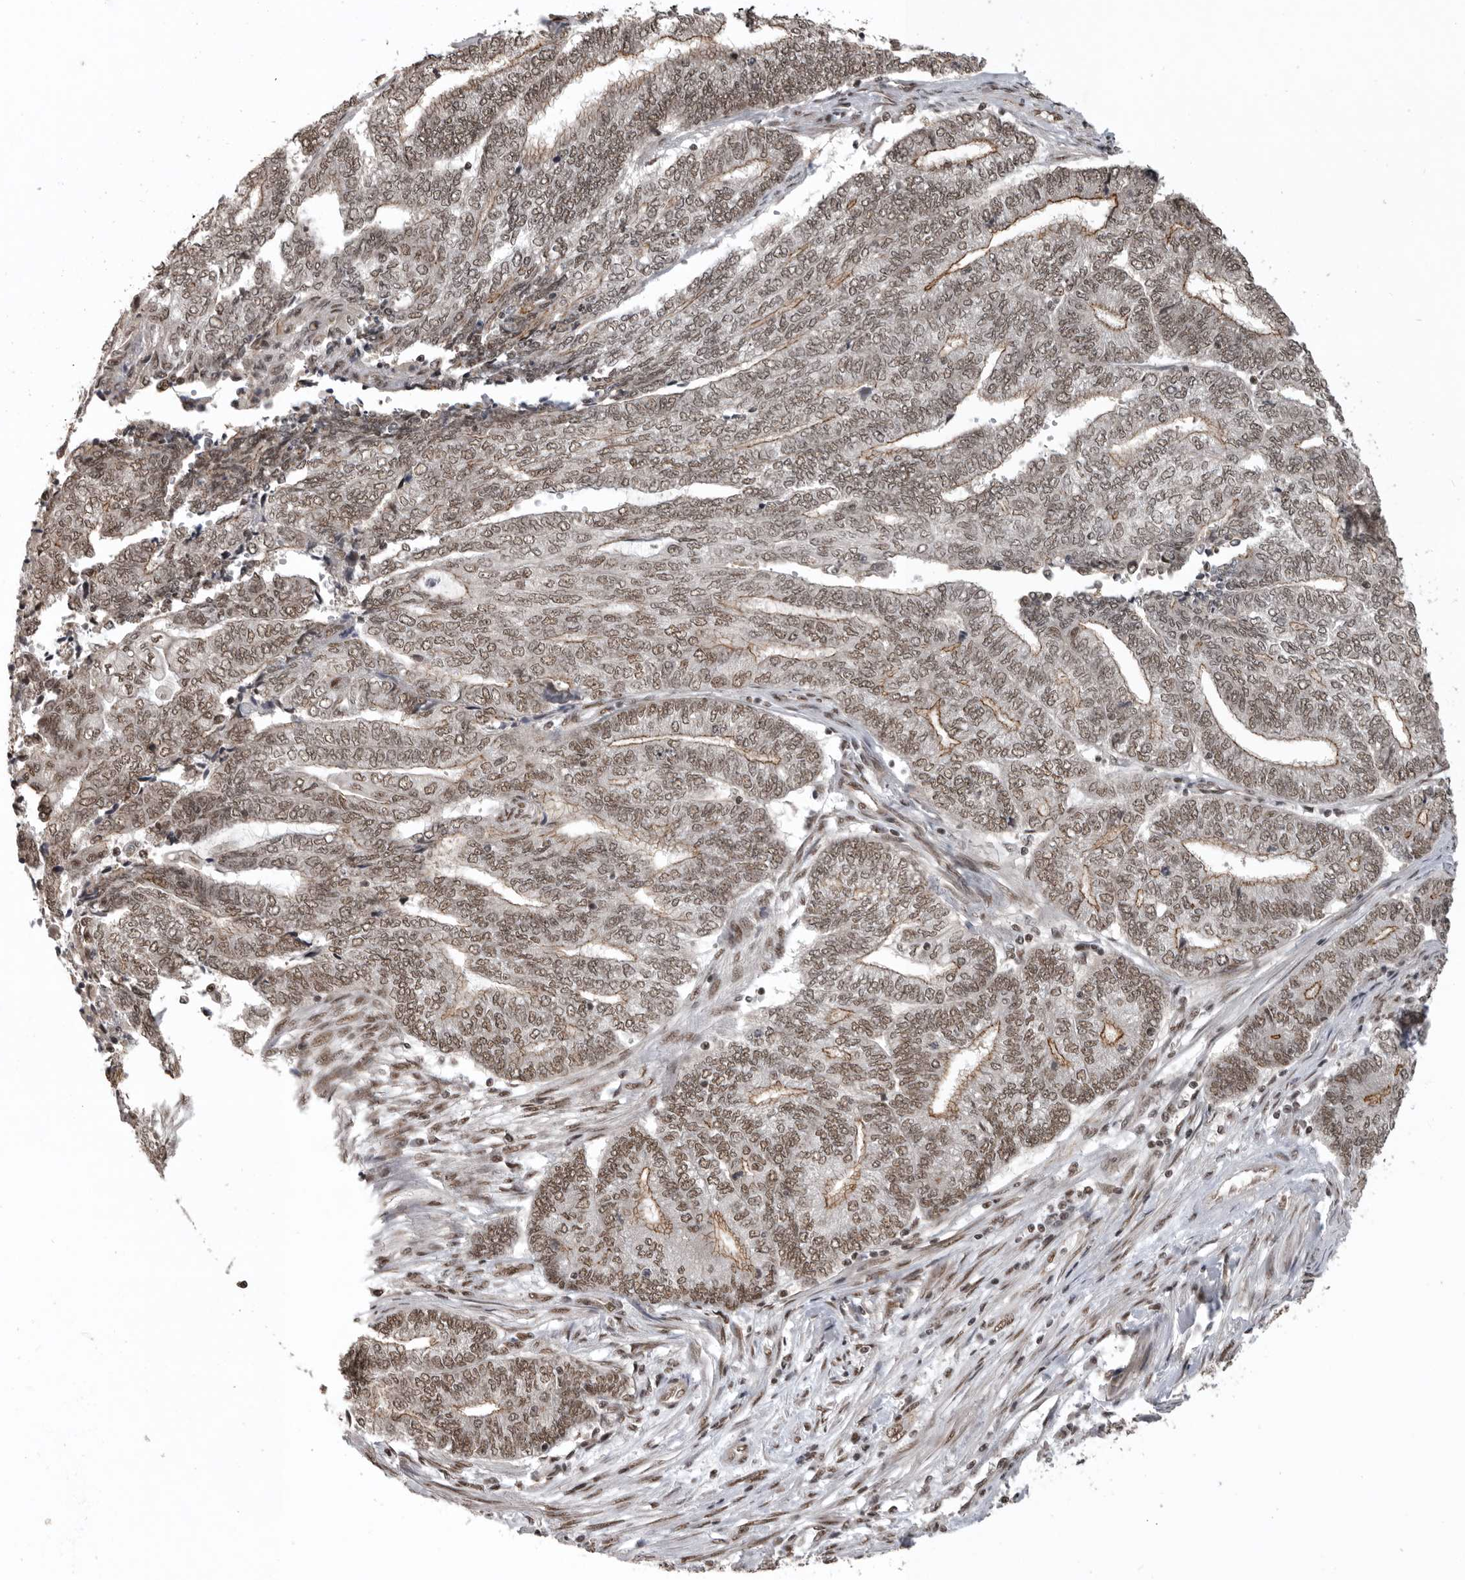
{"staining": {"intensity": "moderate", "quantity": ">75%", "location": "nuclear"}, "tissue": "endometrial cancer", "cell_type": "Tumor cells", "image_type": "cancer", "snomed": [{"axis": "morphology", "description": "Adenocarcinoma, NOS"}, {"axis": "topography", "description": "Uterus"}, {"axis": "topography", "description": "Endometrium"}], "caption": "Moderate nuclear staining is seen in about >75% of tumor cells in endometrial adenocarcinoma.", "gene": "CBLL1", "patient": {"sex": "female", "age": 70}}